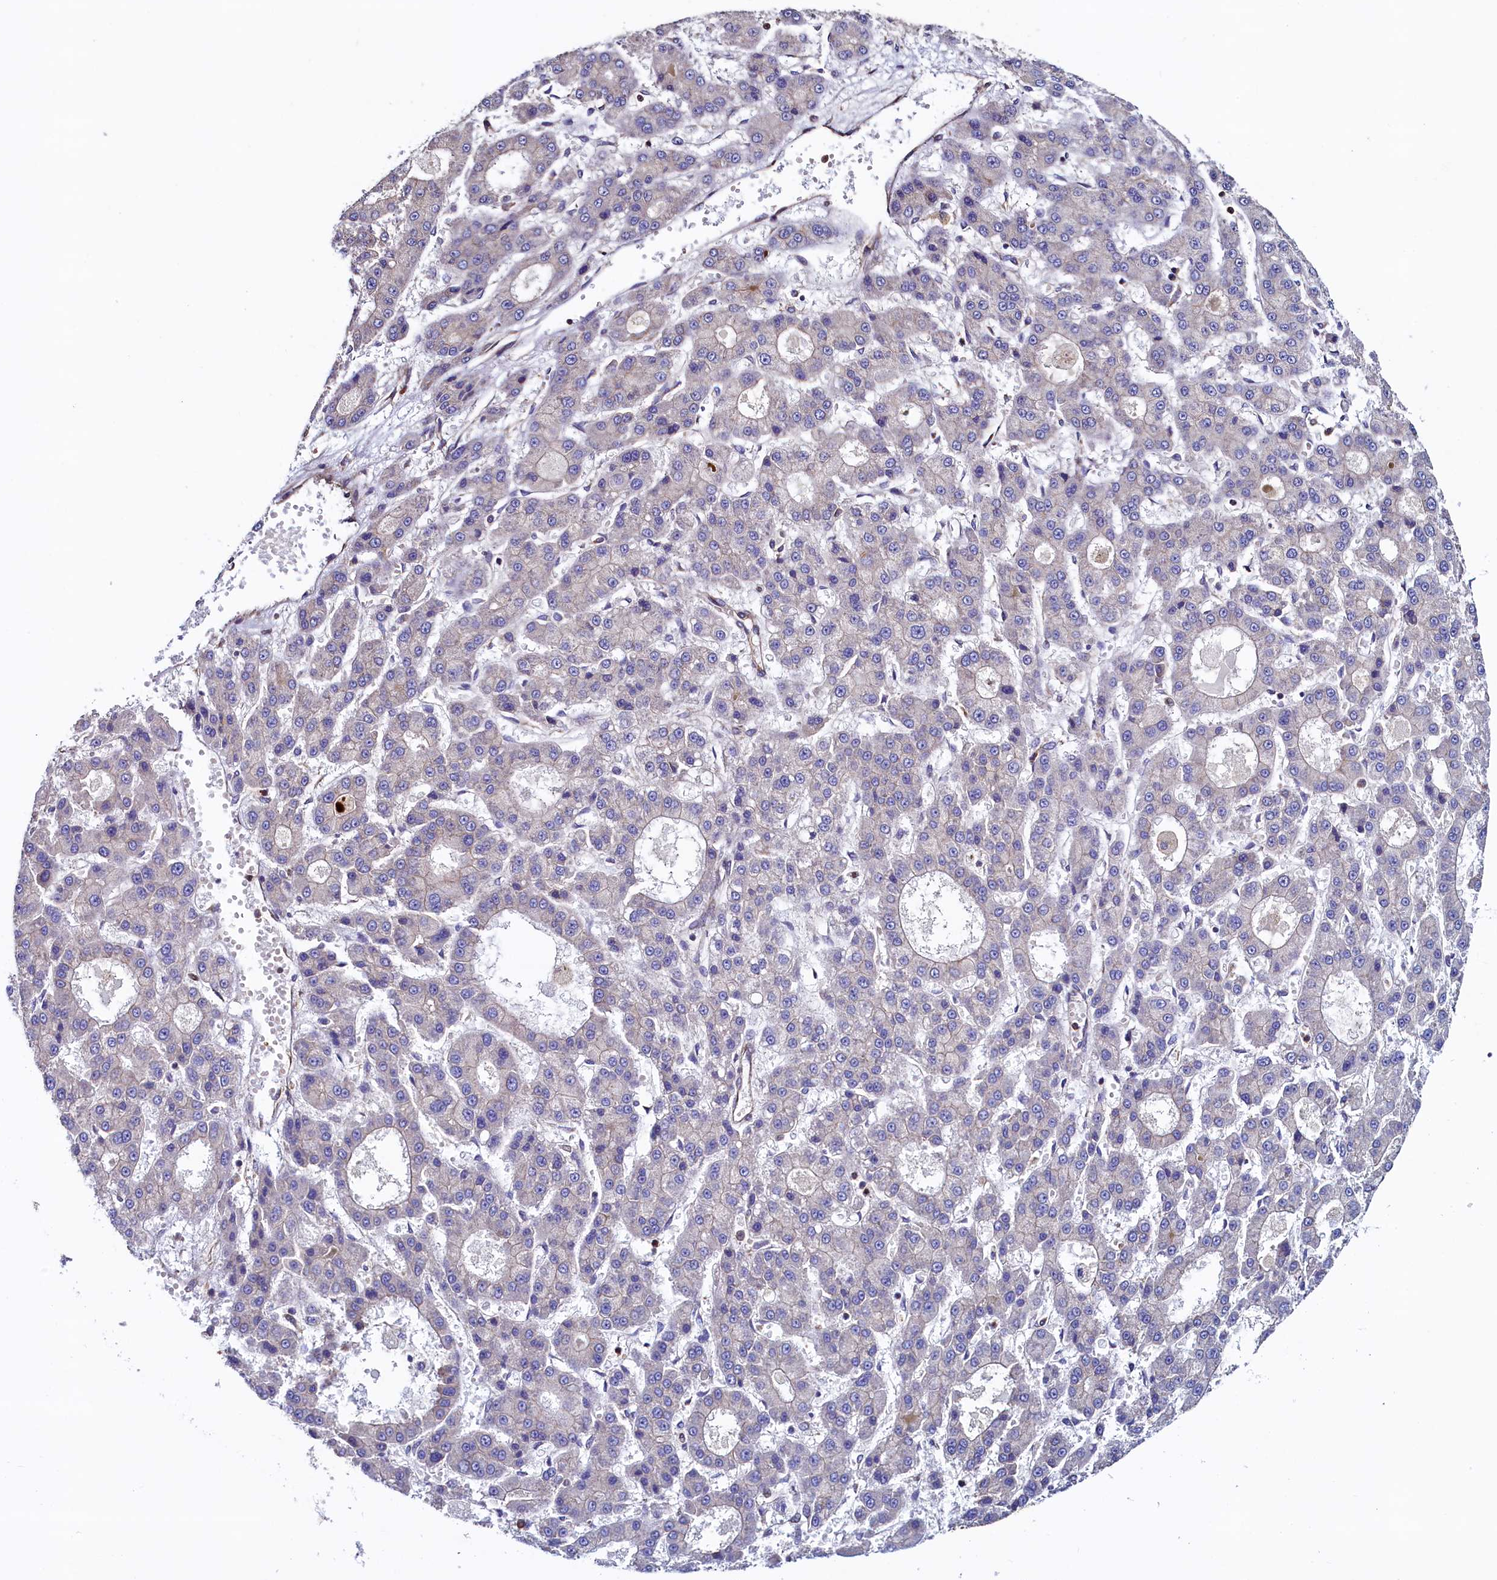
{"staining": {"intensity": "negative", "quantity": "none", "location": "none"}, "tissue": "liver cancer", "cell_type": "Tumor cells", "image_type": "cancer", "snomed": [{"axis": "morphology", "description": "Carcinoma, Hepatocellular, NOS"}, {"axis": "topography", "description": "Liver"}], "caption": "An immunohistochemistry micrograph of hepatocellular carcinoma (liver) is shown. There is no staining in tumor cells of hepatocellular carcinoma (liver).", "gene": "ATXN2L", "patient": {"sex": "male", "age": 70}}